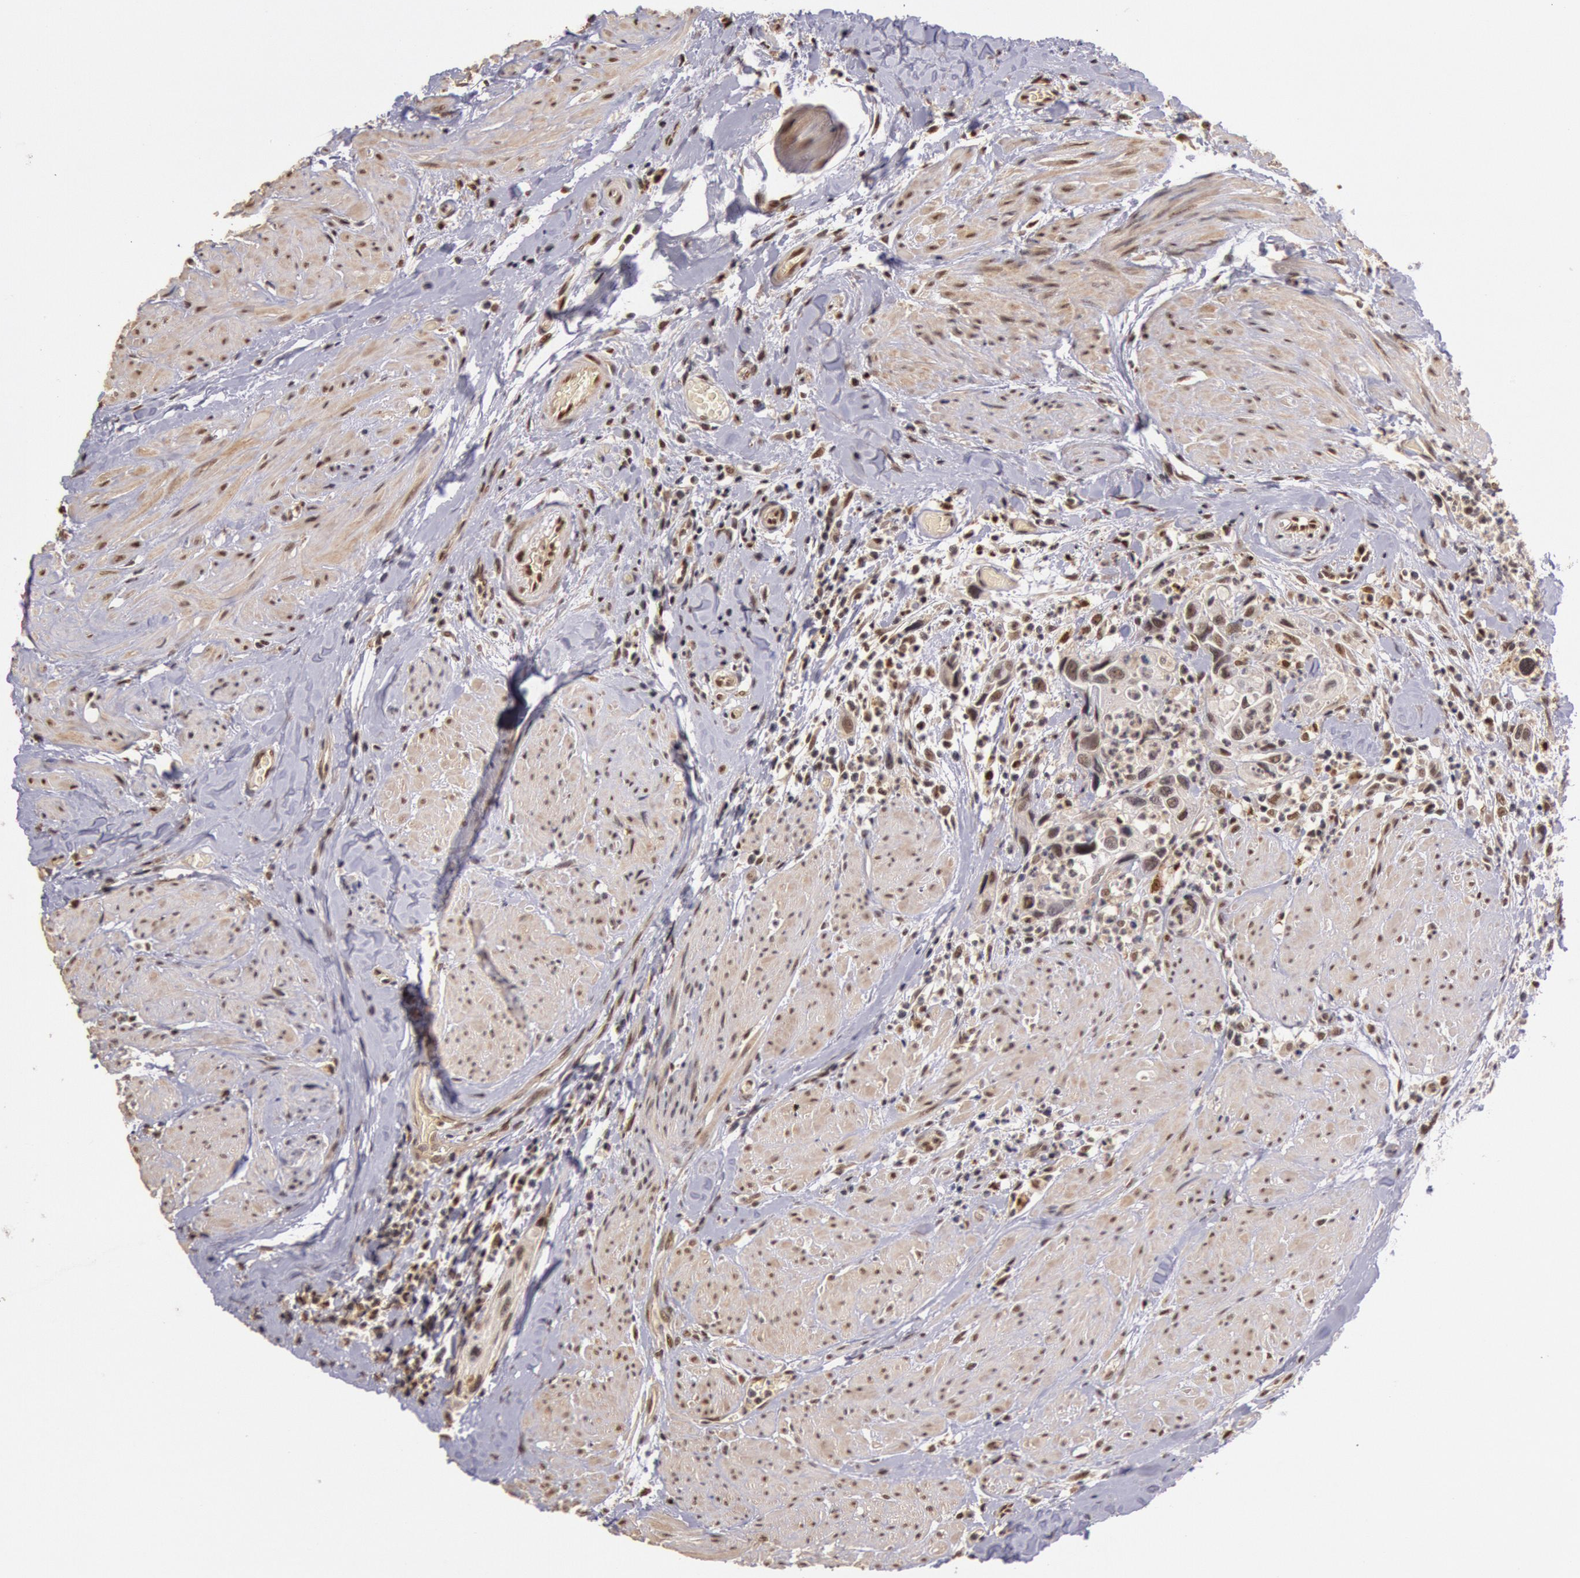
{"staining": {"intensity": "weak", "quantity": "25%-75%", "location": "nuclear"}, "tissue": "urothelial cancer", "cell_type": "Tumor cells", "image_type": "cancer", "snomed": [{"axis": "morphology", "description": "Urothelial carcinoma, High grade"}, {"axis": "topography", "description": "Urinary bladder"}], "caption": "Immunohistochemical staining of human high-grade urothelial carcinoma demonstrates low levels of weak nuclear positivity in approximately 25%-75% of tumor cells. (IHC, brightfield microscopy, high magnification).", "gene": "LIG4", "patient": {"sex": "male", "age": 66}}